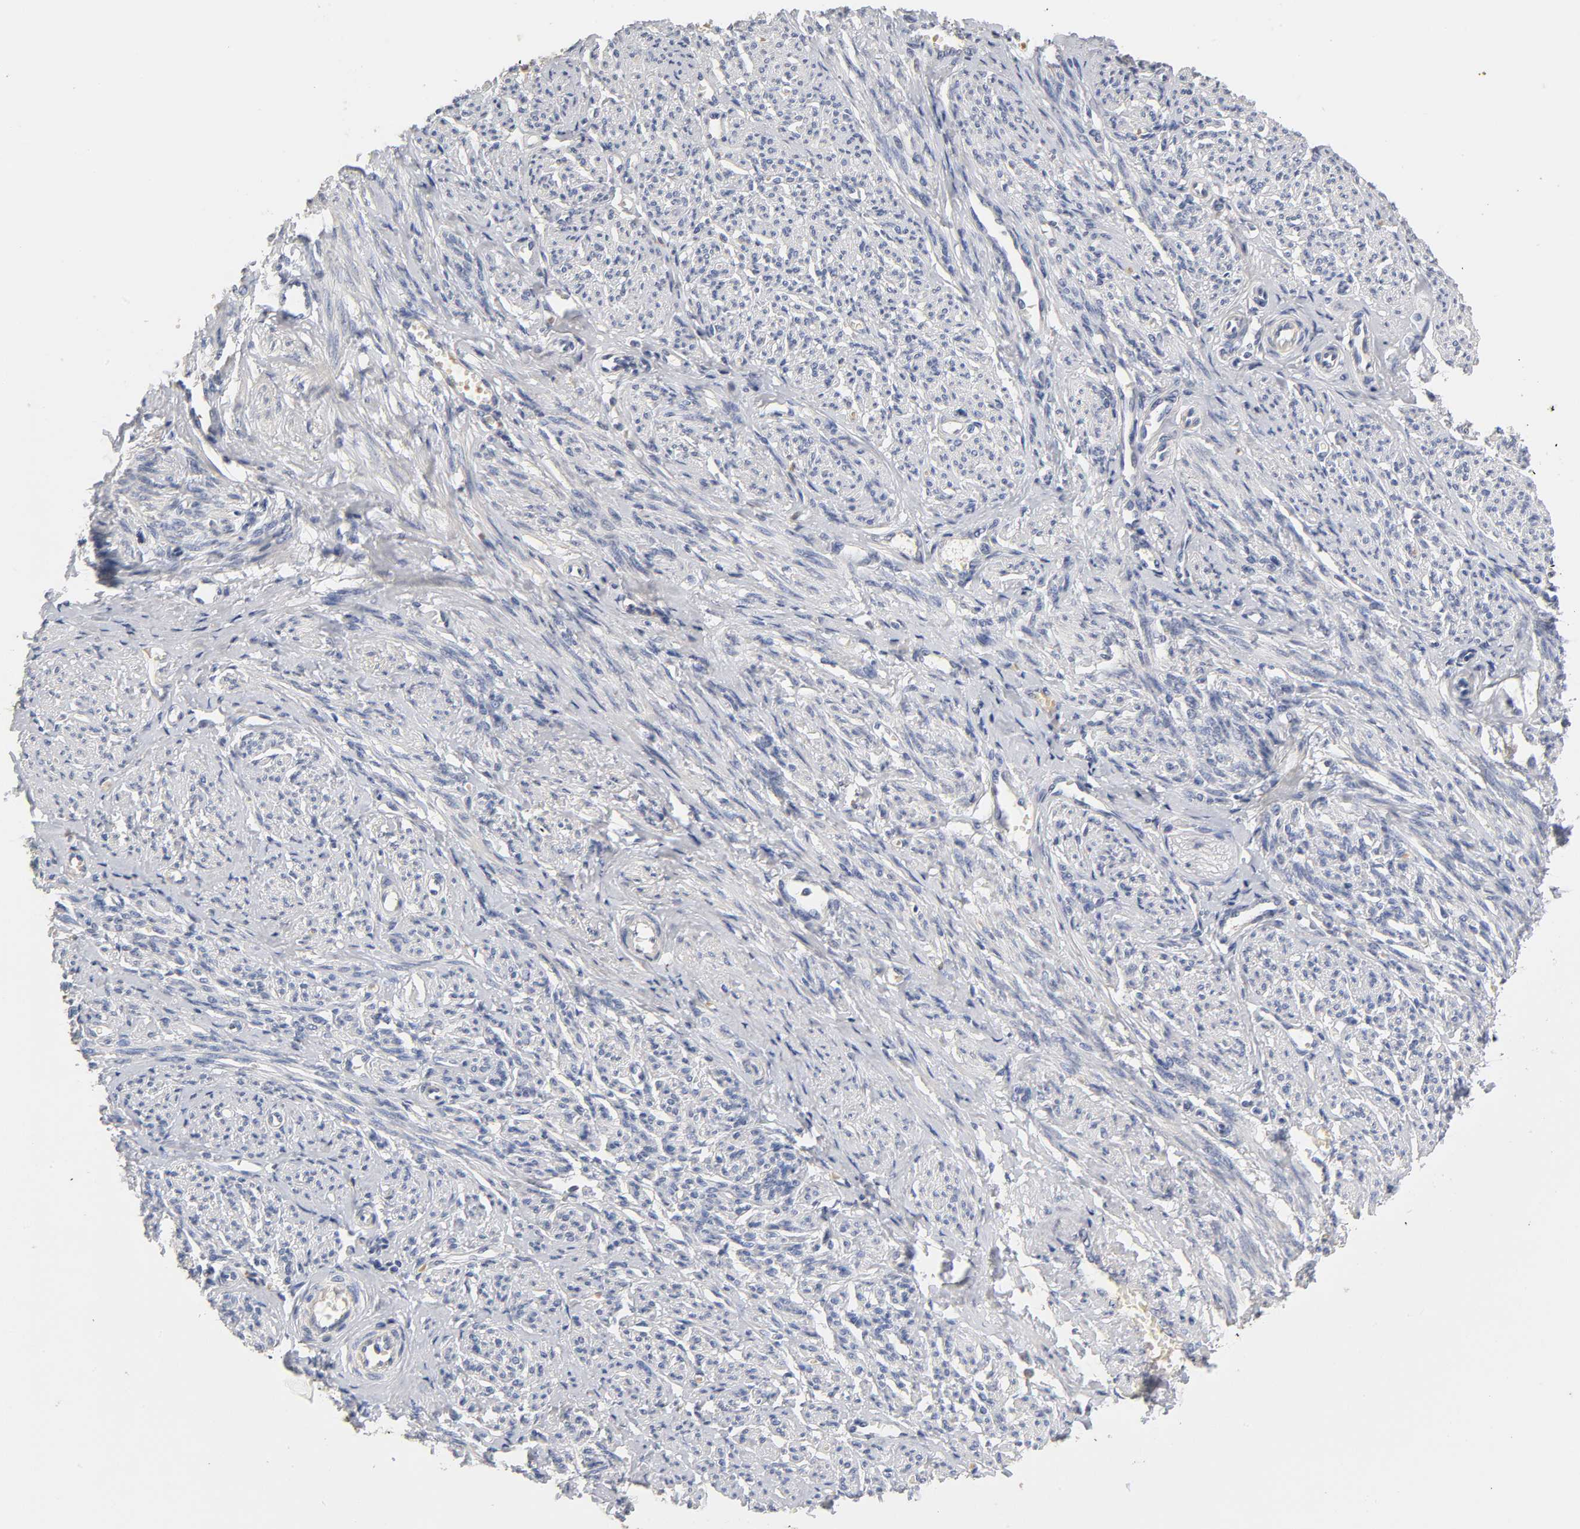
{"staining": {"intensity": "negative", "quantity": "none", "location": "none"}, "tissue": "smooth muscle", "cell_type": "Smooth muscle cells", "image_type": "normal", "snomed": [{"axis": "morphology", "description": "Normal tissue, NOS"}, {"axis": "topography", "description": "Smooth muscle"}], "caption": "The IHC micrograph has no significant expression in smooth muscle cells of smooth muscle. Nuclei are stained in blue.", "gene": "OVOL1", "patient": {"sex": "female", "age": 65}}